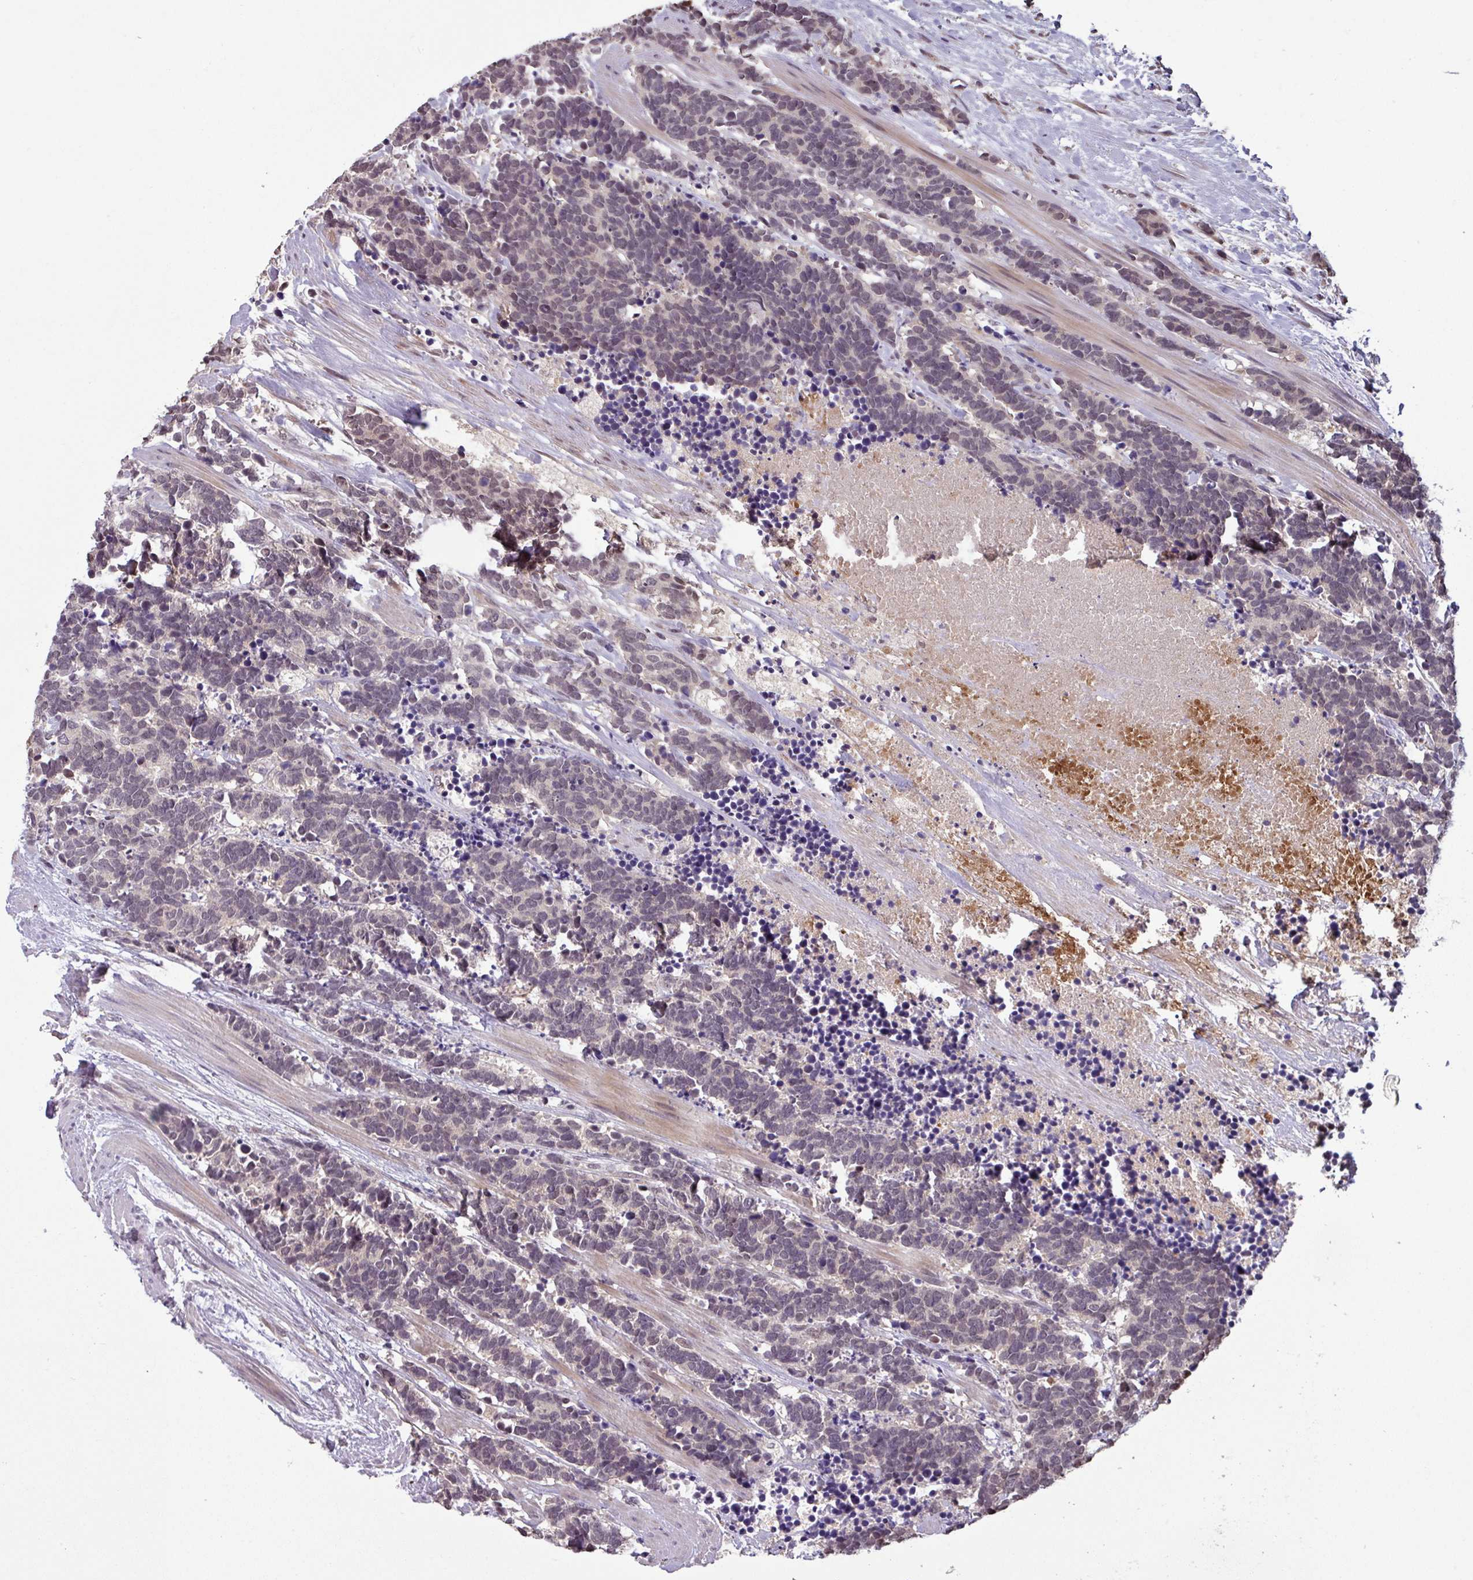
{"staining": {"intensity": "weak", "quantity": "<25%", "location": "nuclear"}, "tissue": "carcinoid", "cell_type": "Tumor cells", "image_type": "cancer", "snomed": [{"axis": "morphology", "description": "Carcinoma, NOS"}, {"axis": "morphology", "description": "Carcinoid, malignant, NOS"}, {"axis": "topography", "description": "Prostate"}], "caption": "IHC micrograph of malignant carcinoid stained for a protein (brown), which displays no expression in tumor cells.", "gene": "NOB1", "patient": {"sex": "male", "age": 57}}